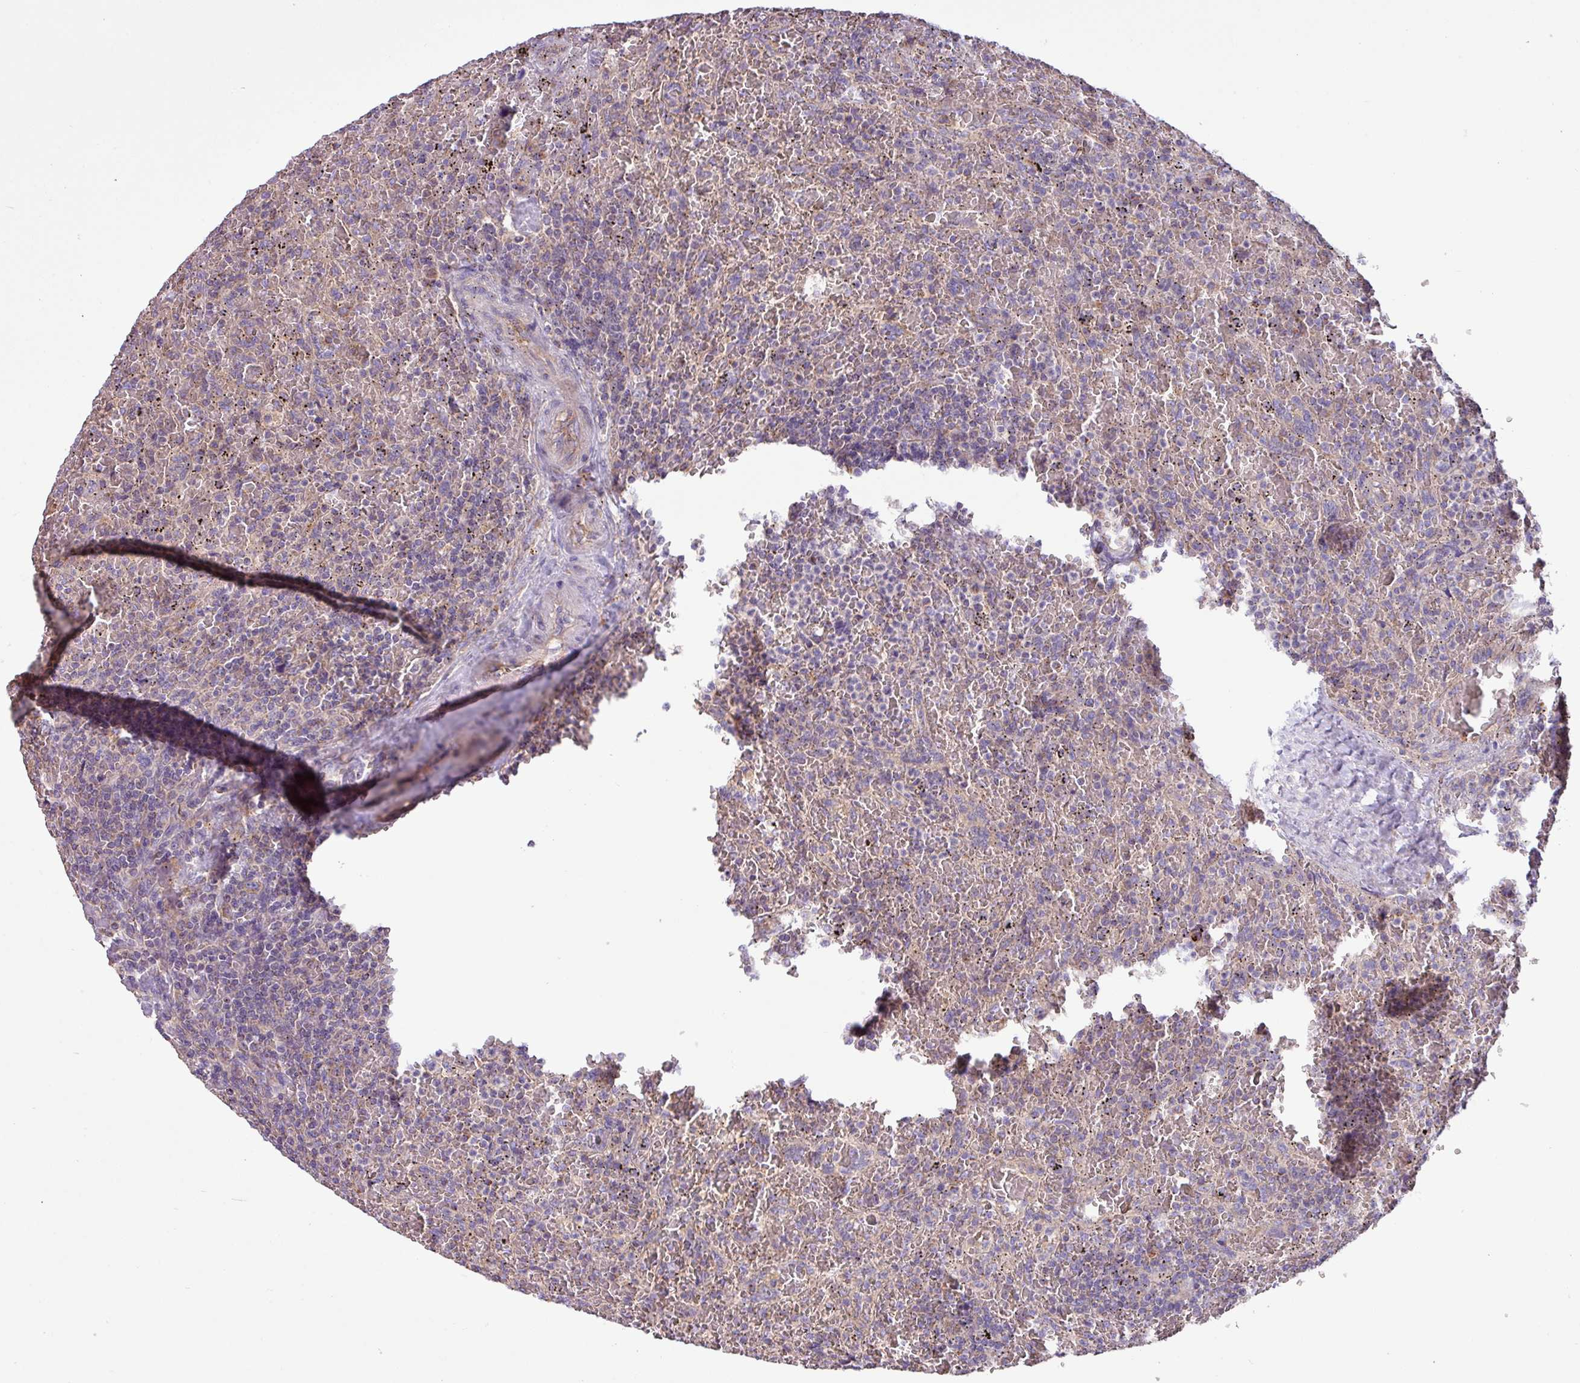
{"staining": {"intensity": "weak", "quantity": "<25%", "location": "cytoplasmic/membranous"}, "tissue": "lymphoma", "cell_type": "Tumor cells", "image_type": "cancer", "snomed": [{"axis": "morphology", "description": "Malignant lymphoma, non-Hodgkin's type, Low grade"}, {"axis": "topography", "description": "Spleen"}], "caption": "Lymphoma was stained to show a protein in brown. There is no significant positivity in tumor cells. The staining is performed using DAB (3,3'-diaminobenzidine) brown chromogen with nuclei counter-stained in using hematoxylin.", "gene": "PPM1J", "patient": {"sex": "female", "age": 64}}